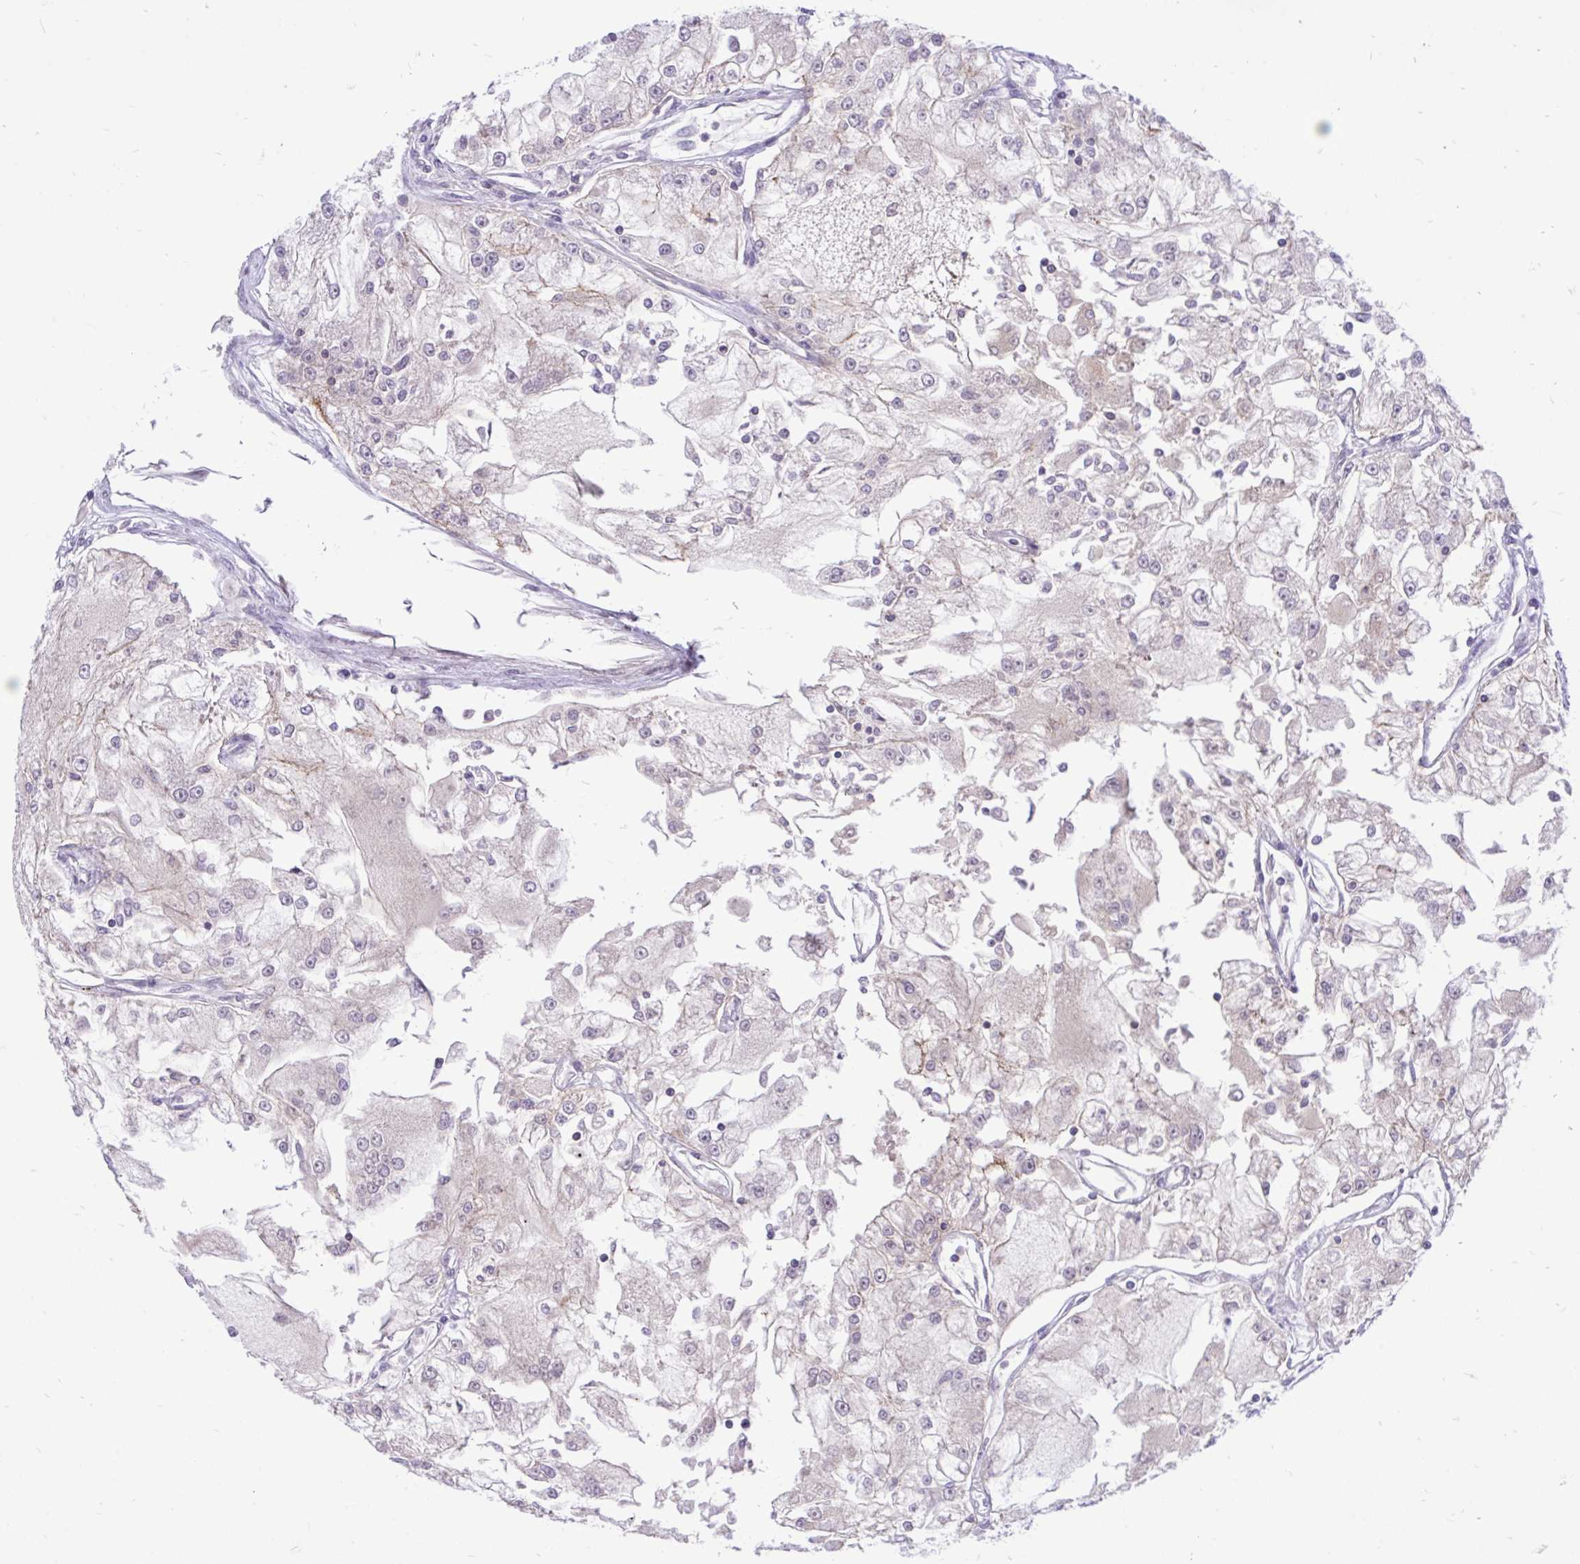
{"staining": {"intensity": "negative", "quantity": "none", "location": "none"}, "tissue": "renal cancer", "cell_type": "Tumor cells", "image_type": "cancer", "snomed": [{"axis": "morphology", "description": "Adenocarcinoma, NOS"}, {"axis": "topography", "description": "Kidney"}], "caption": "Immunohistochemical staining of human adenocarcinoma (renal) shows no significant expression in tumor cells.", "gene": "CXCL8", "patient": {"sex": "female", "age": 72}}